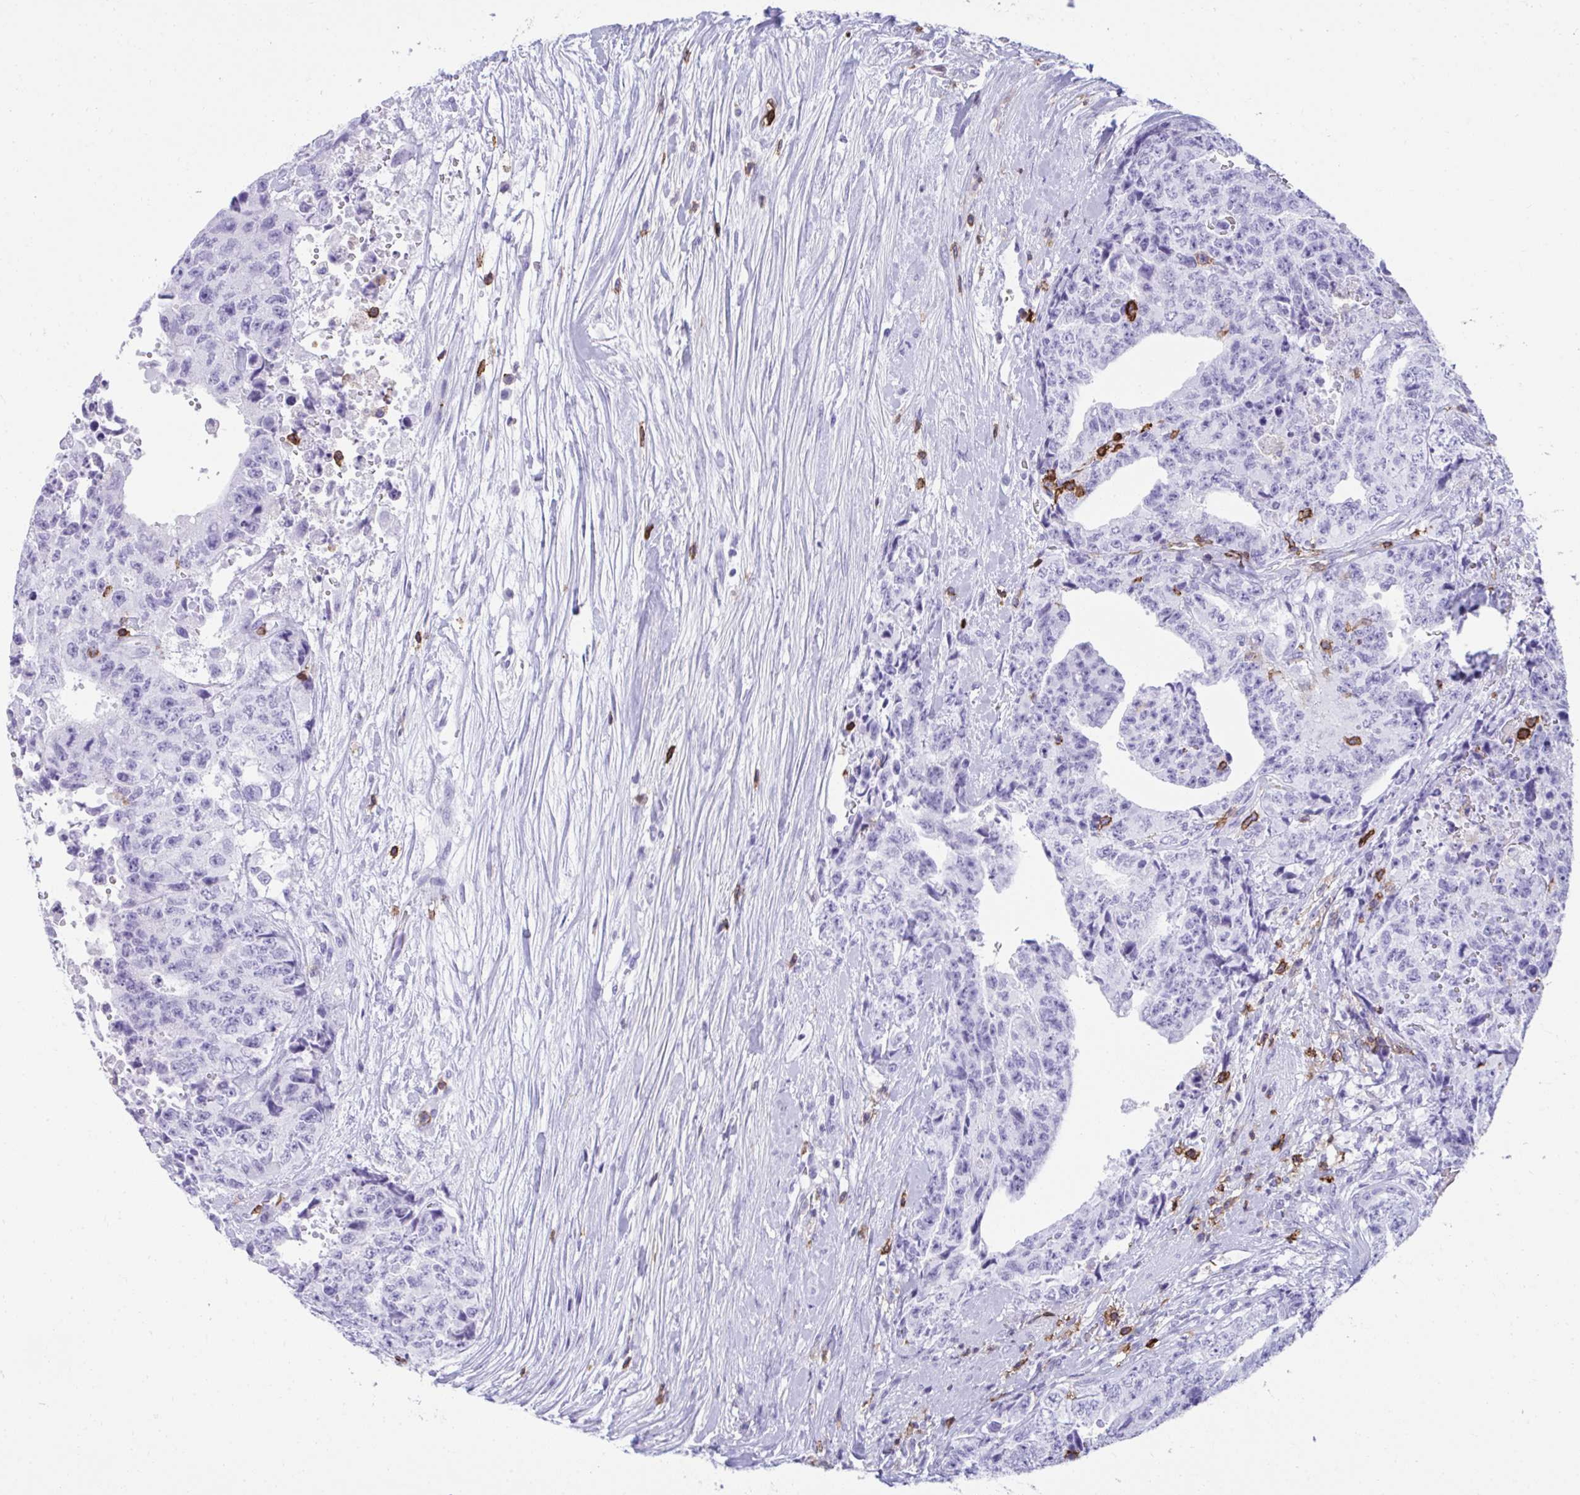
{"staining": {"intensity": "negative", "quantity": "none", "location": "none"}, "tissue": "testis cancer", "cell_type": "Tumor cells", "image_type": "cancer", "snomed": [{"axis": "morphology", "description": "Carcinoma, Embryonal, NOS"}, {"axis": "topography", "description": "Testis"}], "caption": "Testis embryonal carcinoma was stained to show a protein in brown. There is no significant positivity in tumor cells.", "gene": "SPN", "patient": {"sex": "male", "age": 24}}